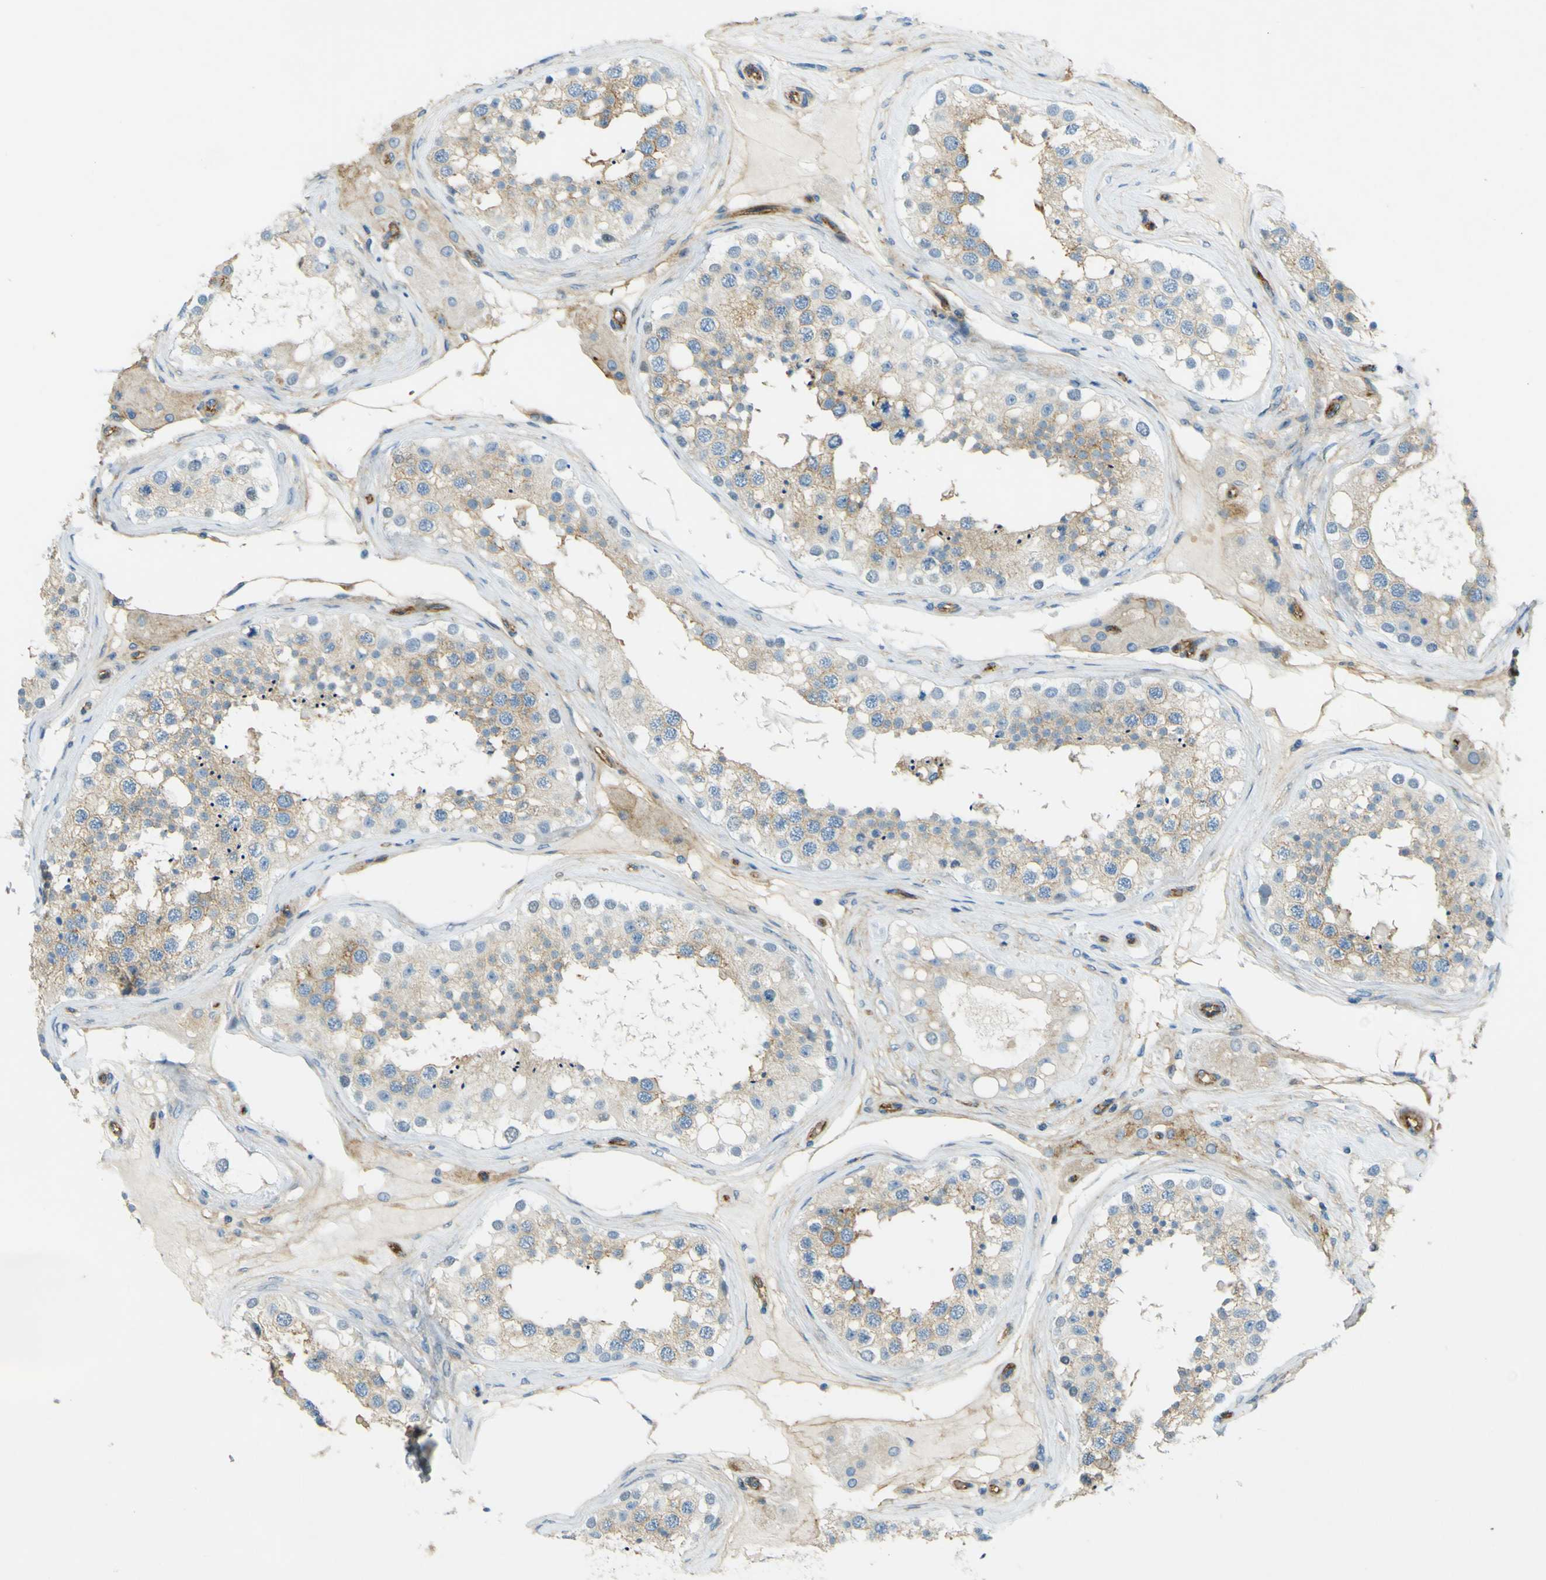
{"staining": {"intensity": "weak", "quantity": "25%-75%", "location": "cytoplasmic/membranous"}, "tissue": "testis", "cell_type": "Cells in seminiferous ducts", "image_type": "normal", "snomed": [{"axis": "morphology", "description": "Normal tissue, NOS"}, {"axis": "topography", "description": "Testis"}], "caption": "DAB immunohistochemical staining of normal human testis shows weak cytoplasmic/membranous protein staining in about 25%-75% of cells in seminiferous ducts.", "gene": "PLXDC1", "patient": {"sex": "male", "age": 68}}